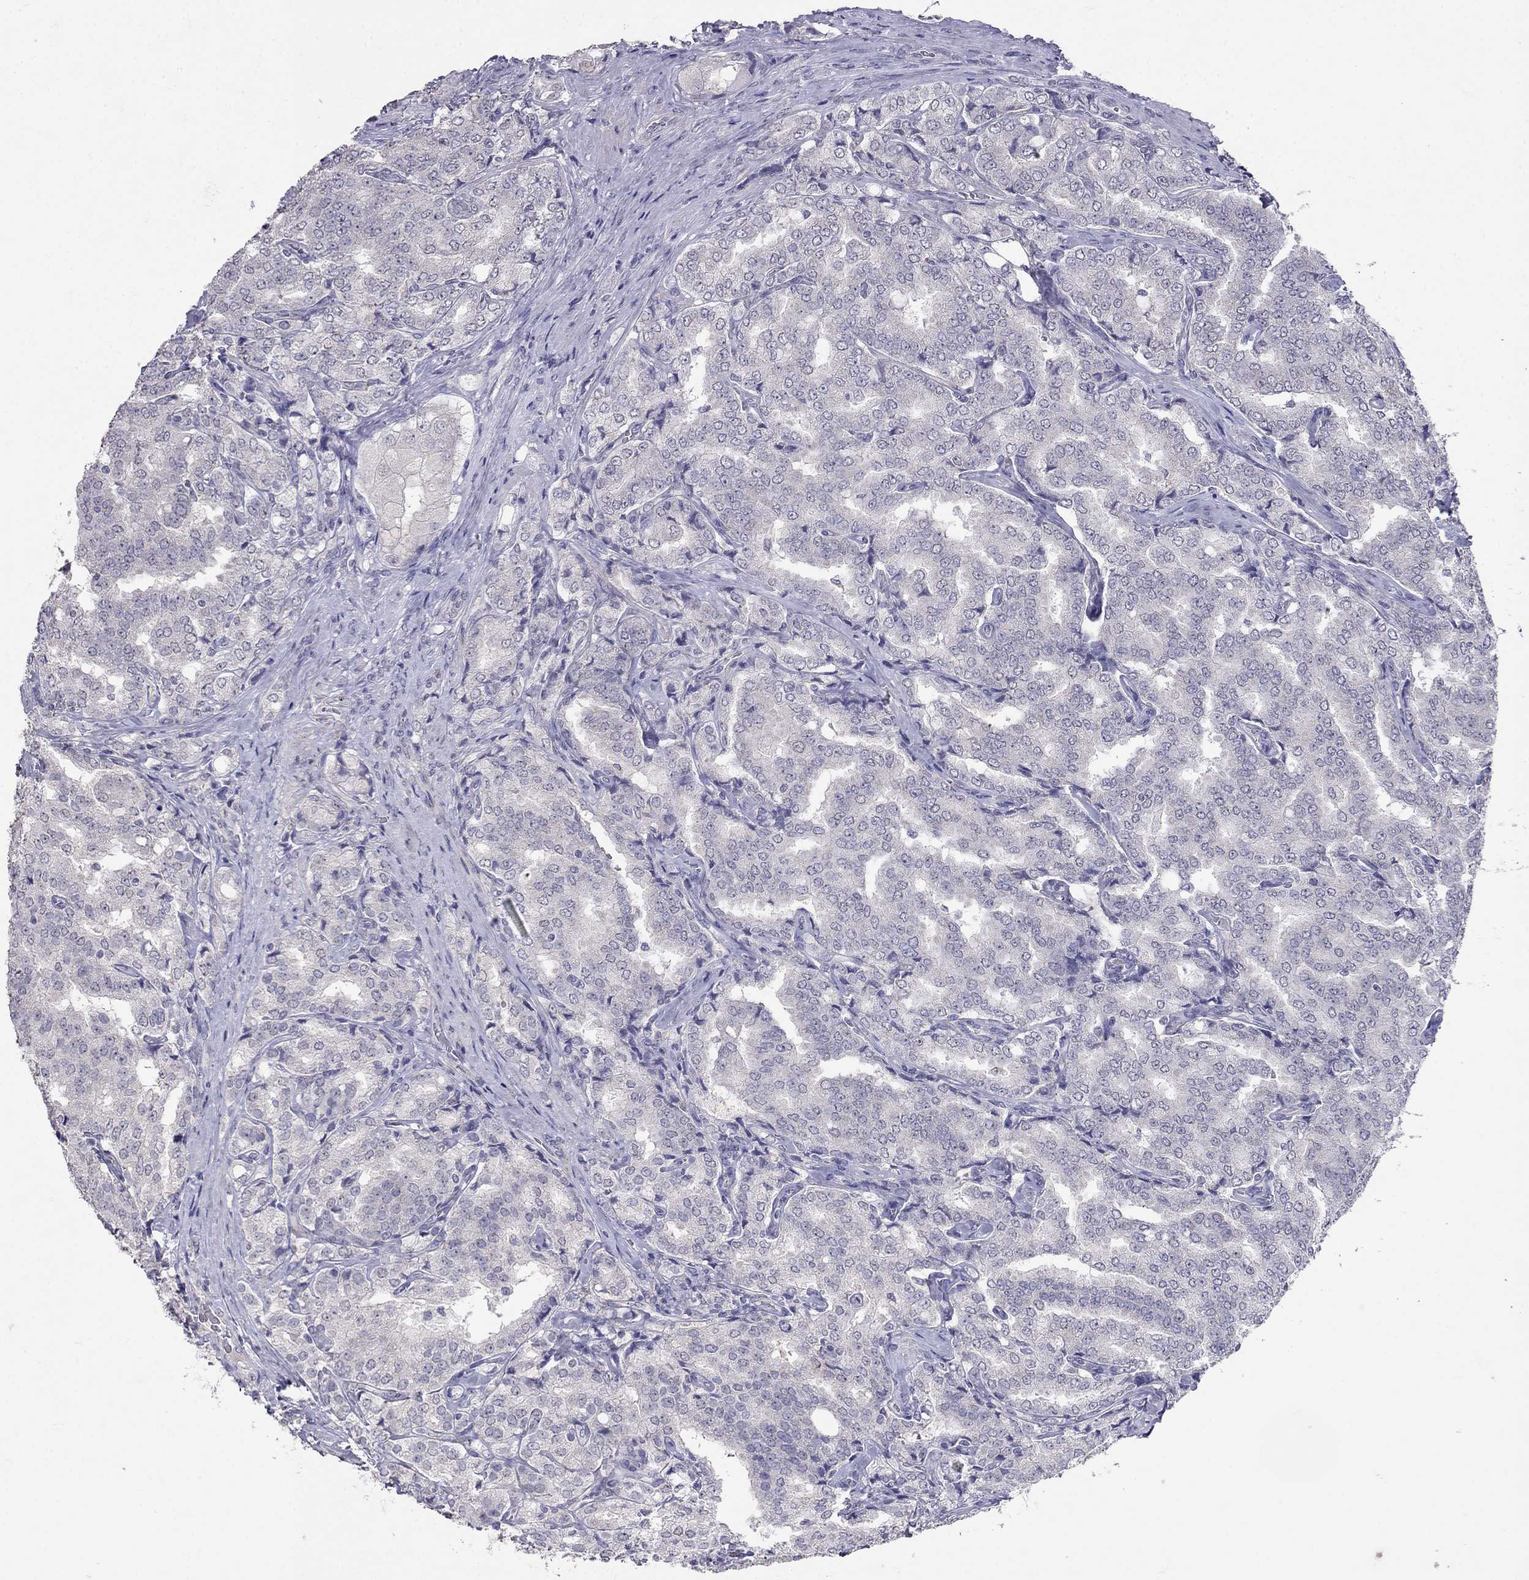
{"staining": {"intensity": "negative", "quantity": "none", "location": "none"}, "tissue": "prostate cancer", "cell_type": "Tumor cells", "image_type": "cancer", "snomed": [{"axis": "morphology", "description": "Adenocarcinoma, NOS"}, {"axis": "topography", "description": "Prostate"}], "caption": "Protein analysis of prostate adenocarcinoma shows no significant expression in tumor cells. The staining was performed using DAB to visualize the protein expression in brown, while the nuclei were stained in blue with hematoxylin (Magnification: 20x).", "gene": "FST", "patient": {"sex": "male", "age": 65}}